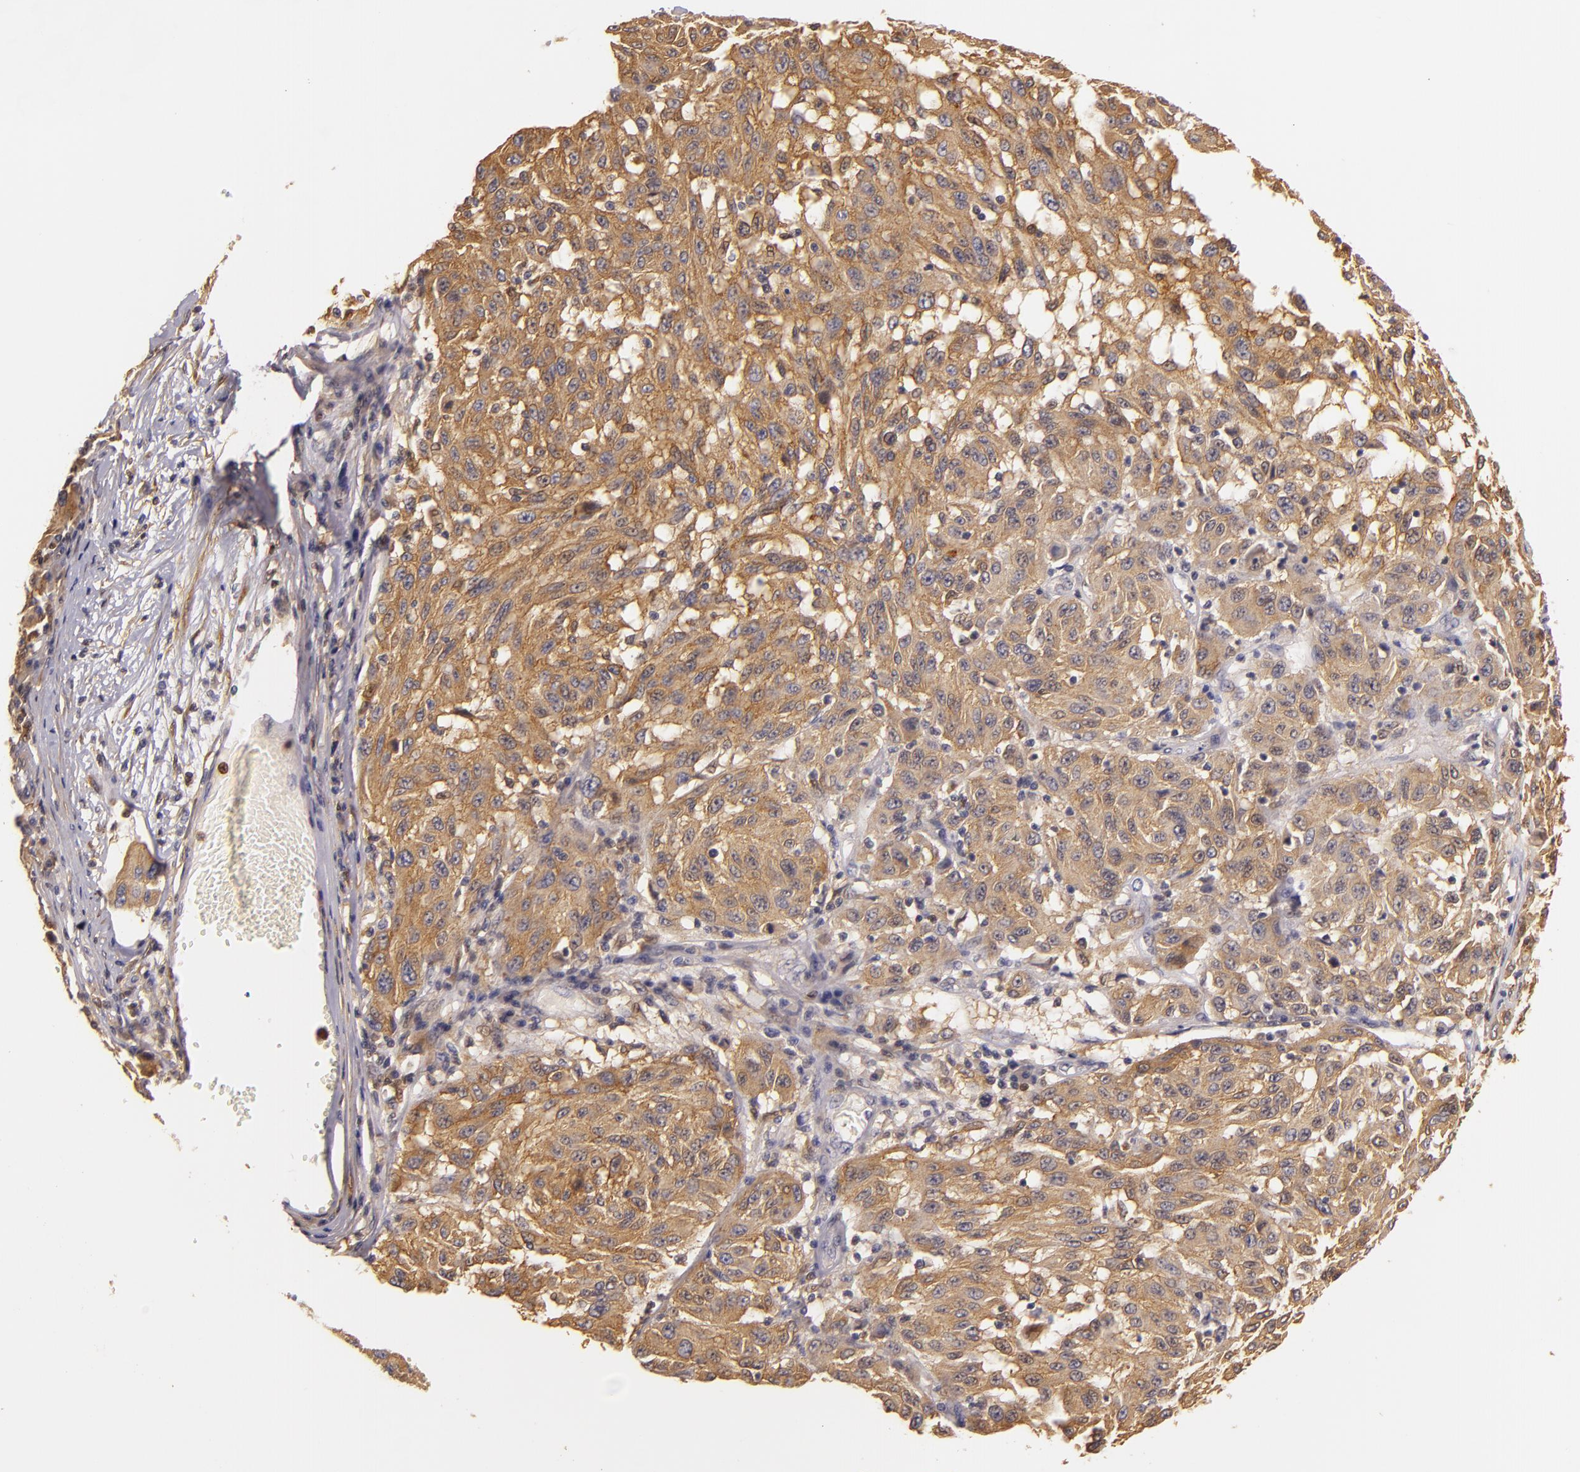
{"staining": {"intensity": "moderate", "quantity": ">75%", "location": "cytoplasmic/membranous"}, "tissue": "melanoma", "cell_type": "Tumor cells", "image_type": "cancer", "snomed": [{"axis": "morphology", "description": "Malignant melanoma, NOS"}, {"axis": "topography", "description": "Skin"}], "caption": "Immunohistochemical staining of malignant melanoma demonstrates medium levels of moderate cytoplasmic/membranous protein expression in approximately >75% of tumor cells.", "gene": "TOM1", "patient": {"sex": "female", "age": 77}}